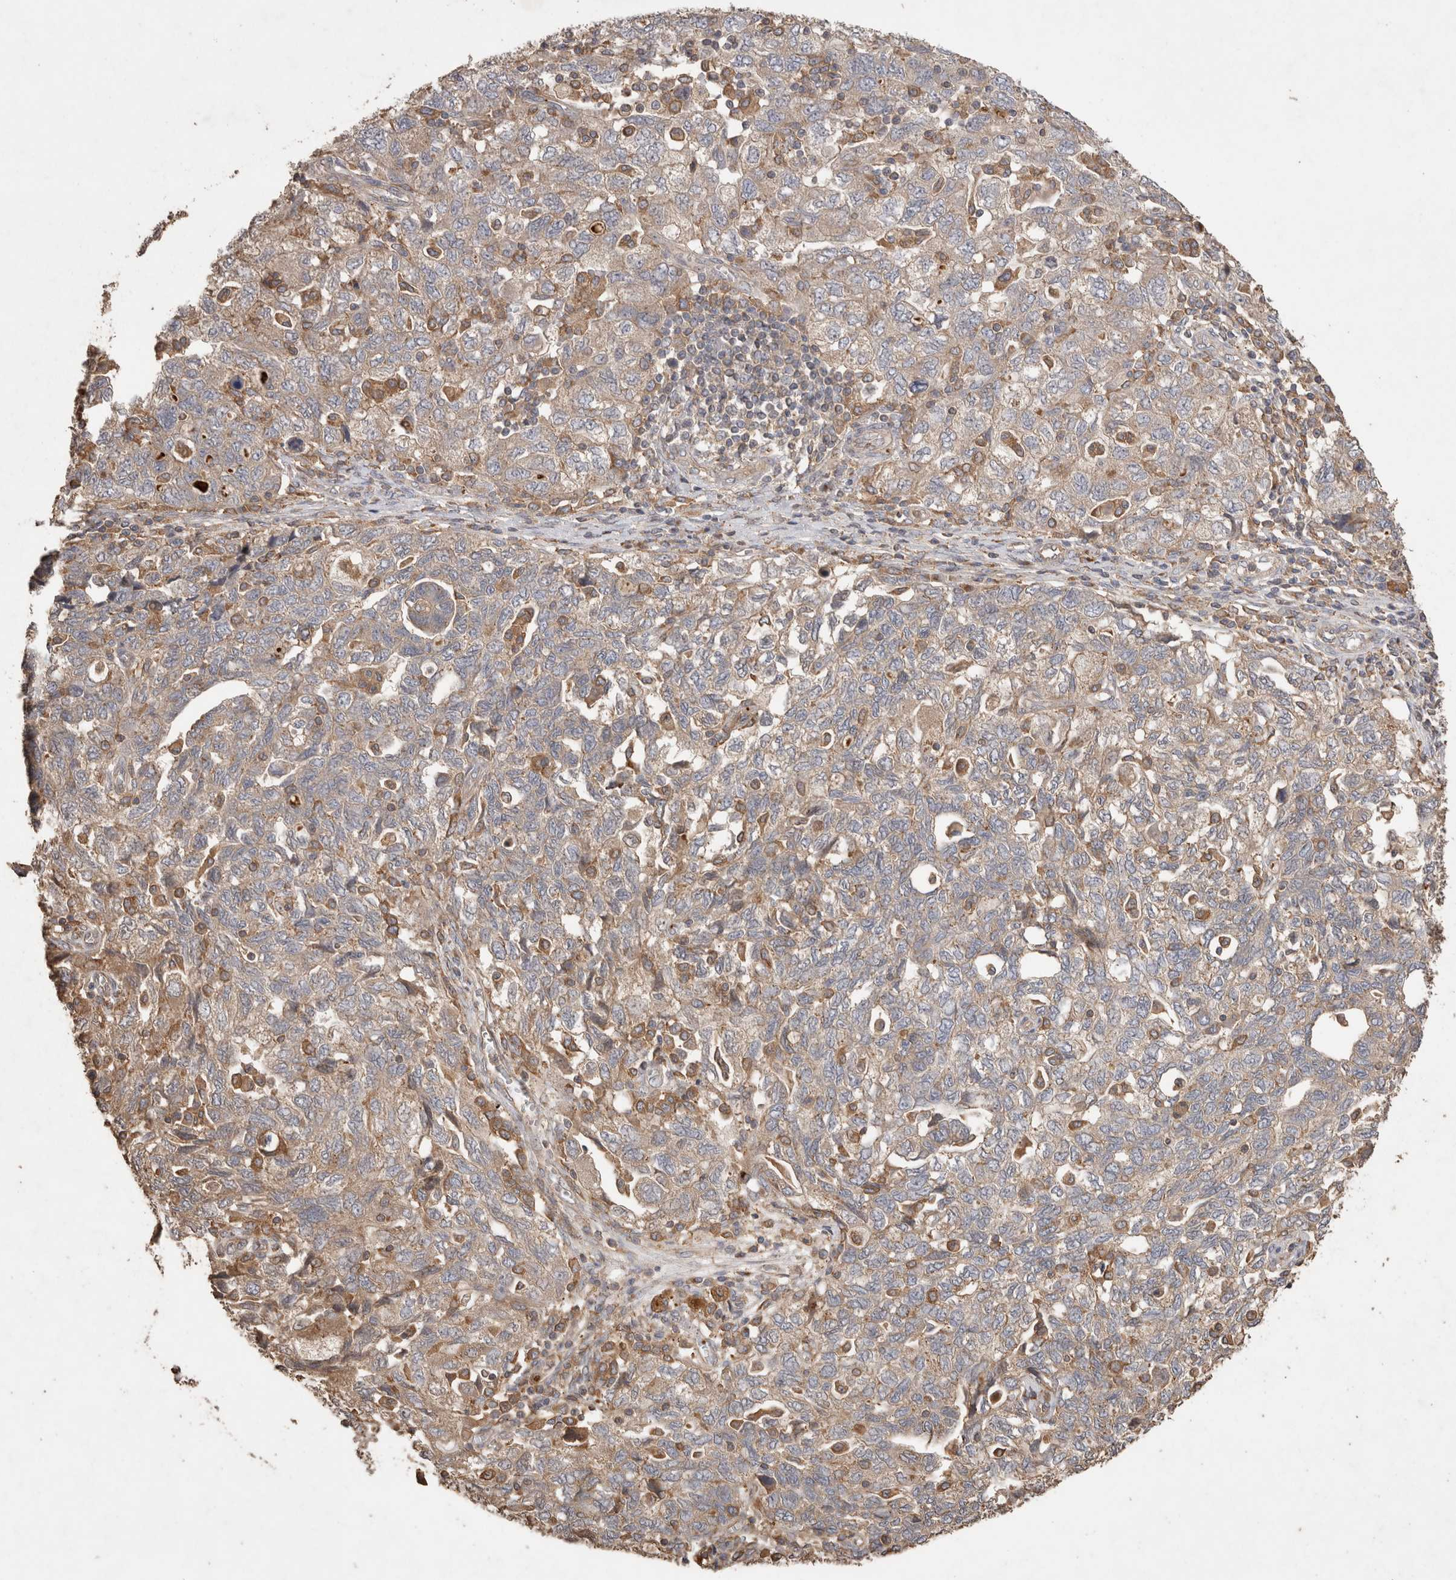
{"staining": {"intensity": "moderate", "quantity": "25%-75%", "location": "cytoplasmic/membranous"}, "tissue": "ovarian cancer", "cell_type": "Tumor cells", "image_type": "cancer", "snomed": [{"axis": "morphology", "description": "Carcinoma, NOS"}, {"axis": "morphology", "description": "Cystadenocarcinoma, serous, NOS"}, {"axis": "topography", "description": "Ovary"}], "caption": "DAB immunohistochemical staining of ovarian carcinoma displays moderate cytoplasmic/membranous protein staining in about 25%-75% of tumor cells. (DAB = brown stain, brightfield microscopy at high magnification).", "gene": "SNX31", "patient": {"sex": "female", "age": 69}}